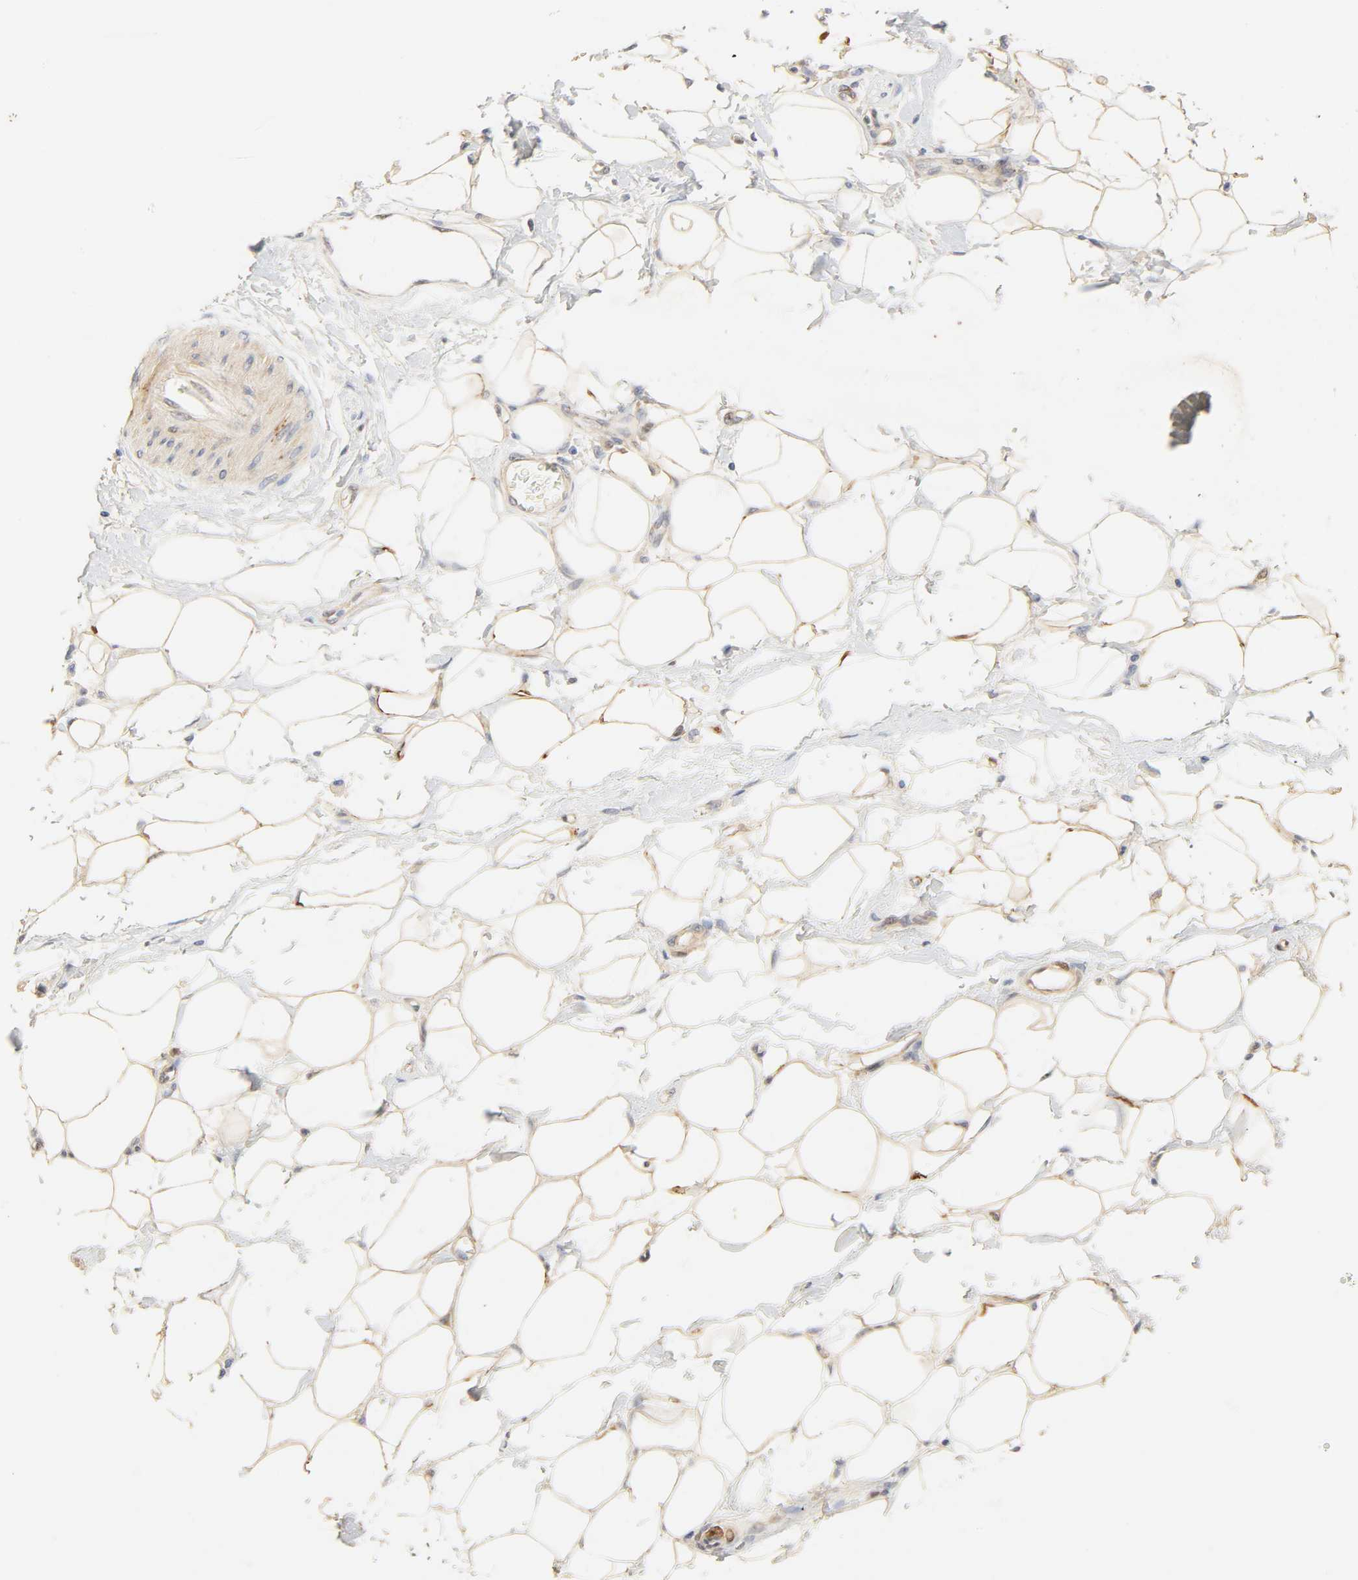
{"staining": {"intensity": "weak", "quantity": "25%-75%", "location": "cytoplasmic/membranous"}, "tissue": "adipose tissue", "cell_type": "Adipocytes", "image_type": "normal", "snomed": [{"axis": "morphology", "description": "Normal tissue, NOS"}, {"axis": "morphology", "description": "Urothelial carcinoma, High grade"}, {"axis": "topography", "description": "Vascular tissue"}, {"axis": "topography", "description": "Urinary bladder"}], "caption": "Adipose tissue stained for a protein demonstrates weak cytoplasmic/membranous positivity in adipocytes. The staining was performed using DAB (3,3'-diaminobenzidine) to visualize the protein expression in brown, while the nuclei were stained in blue with hematoxylin (Magnification: 20x).", "gene": "BORCS8", "patient": {"sex": "female", "age": 56}}